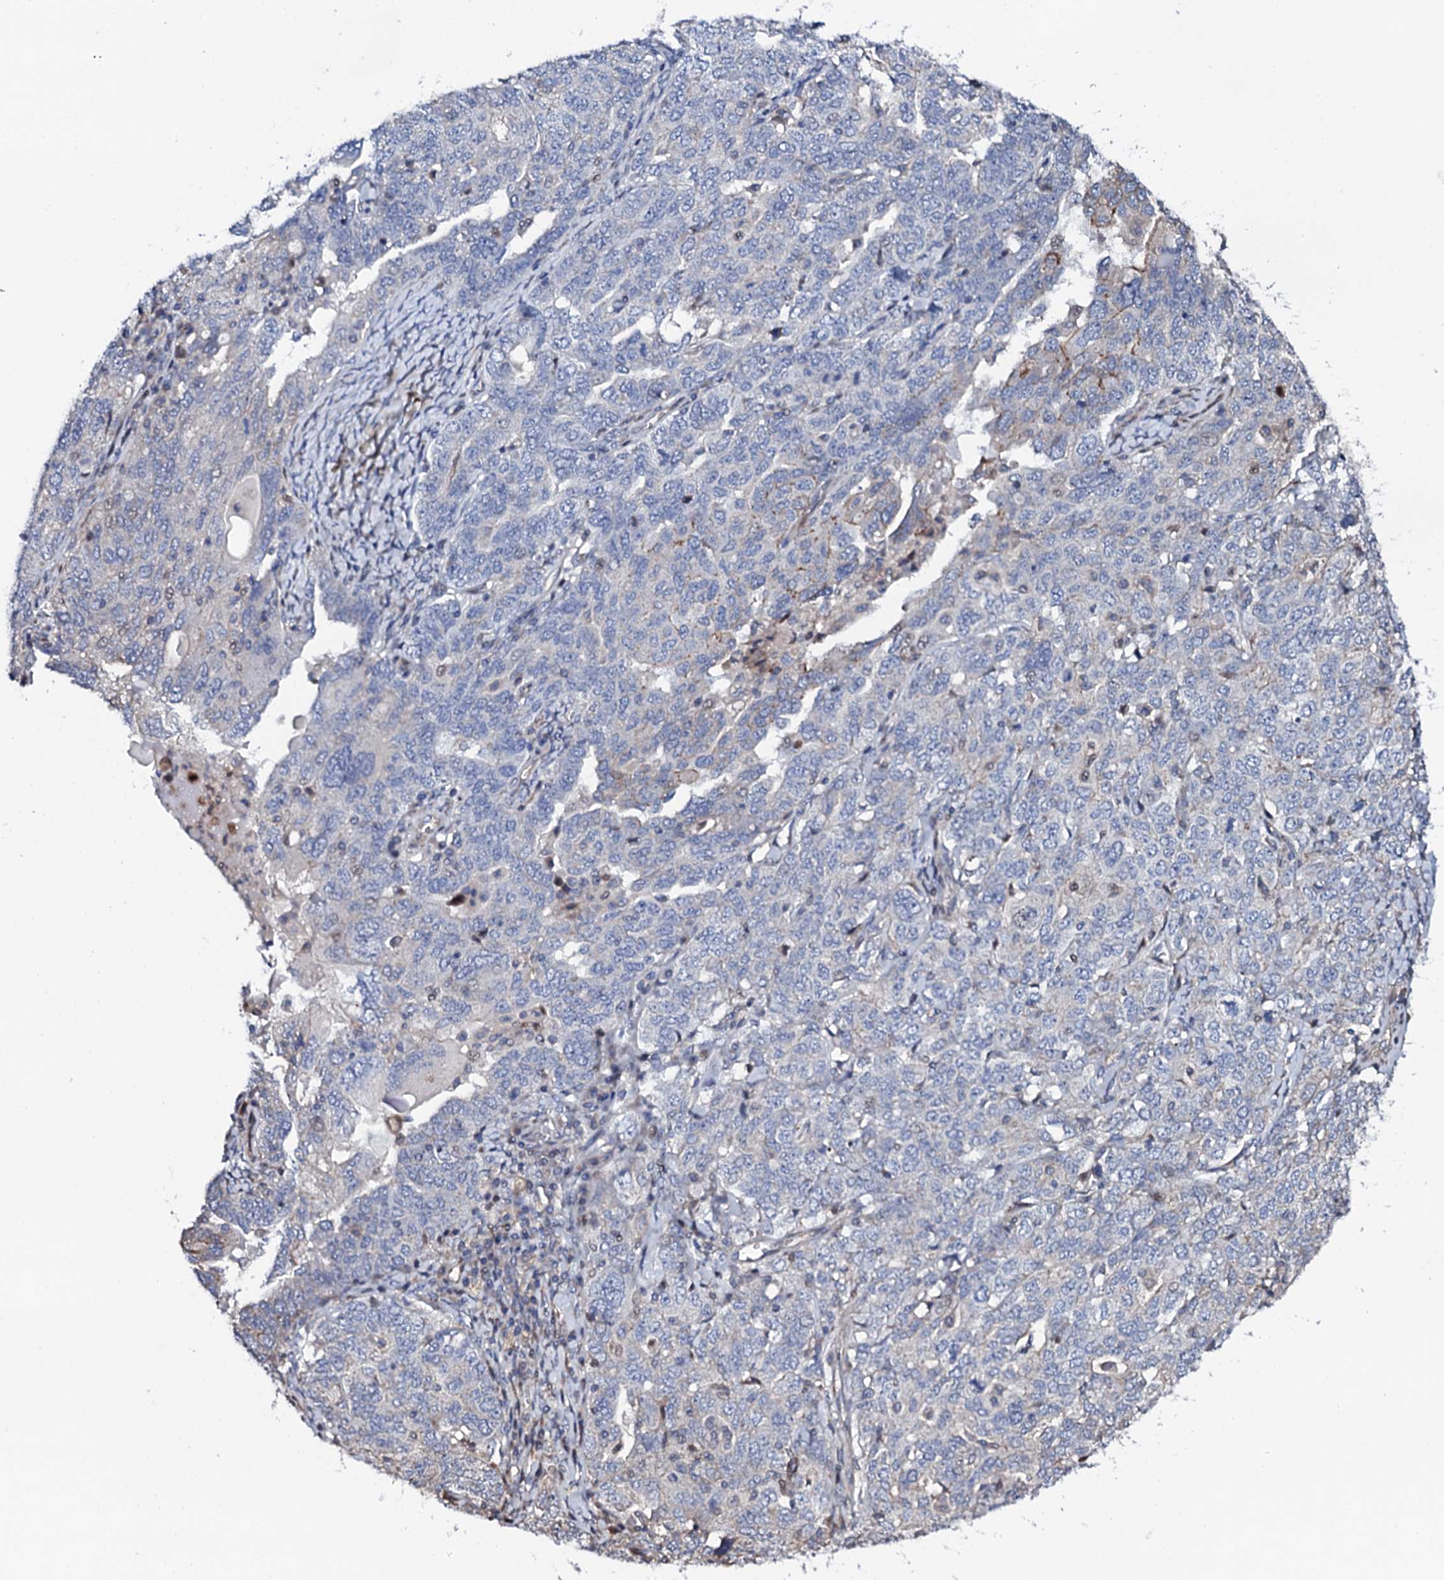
{"staining": {"intensity": "negative", "quantity": "none", "location": "none"}, "tissue": "ovarian cancer", "cell_type": "Tumor cells", "image_type": "cancer", "snomed": [{"axis": "morphology", "description": "Carcinoma, endometroid"}, {"axis": "topography", "description": "Ovary"}], "caption": "Tumor cells are negative for brown protein staining in endometroid carcinoma (ovarian). The staining was performed using DAB (3,3'-diaminobenzidine) to visualize the protein expression in brown, while the nuclei were stained in blue with hematoxylin (Magnification: 20x).", "gene": "CIAO2A", "patient": {"sex": "female", "age": 62}}